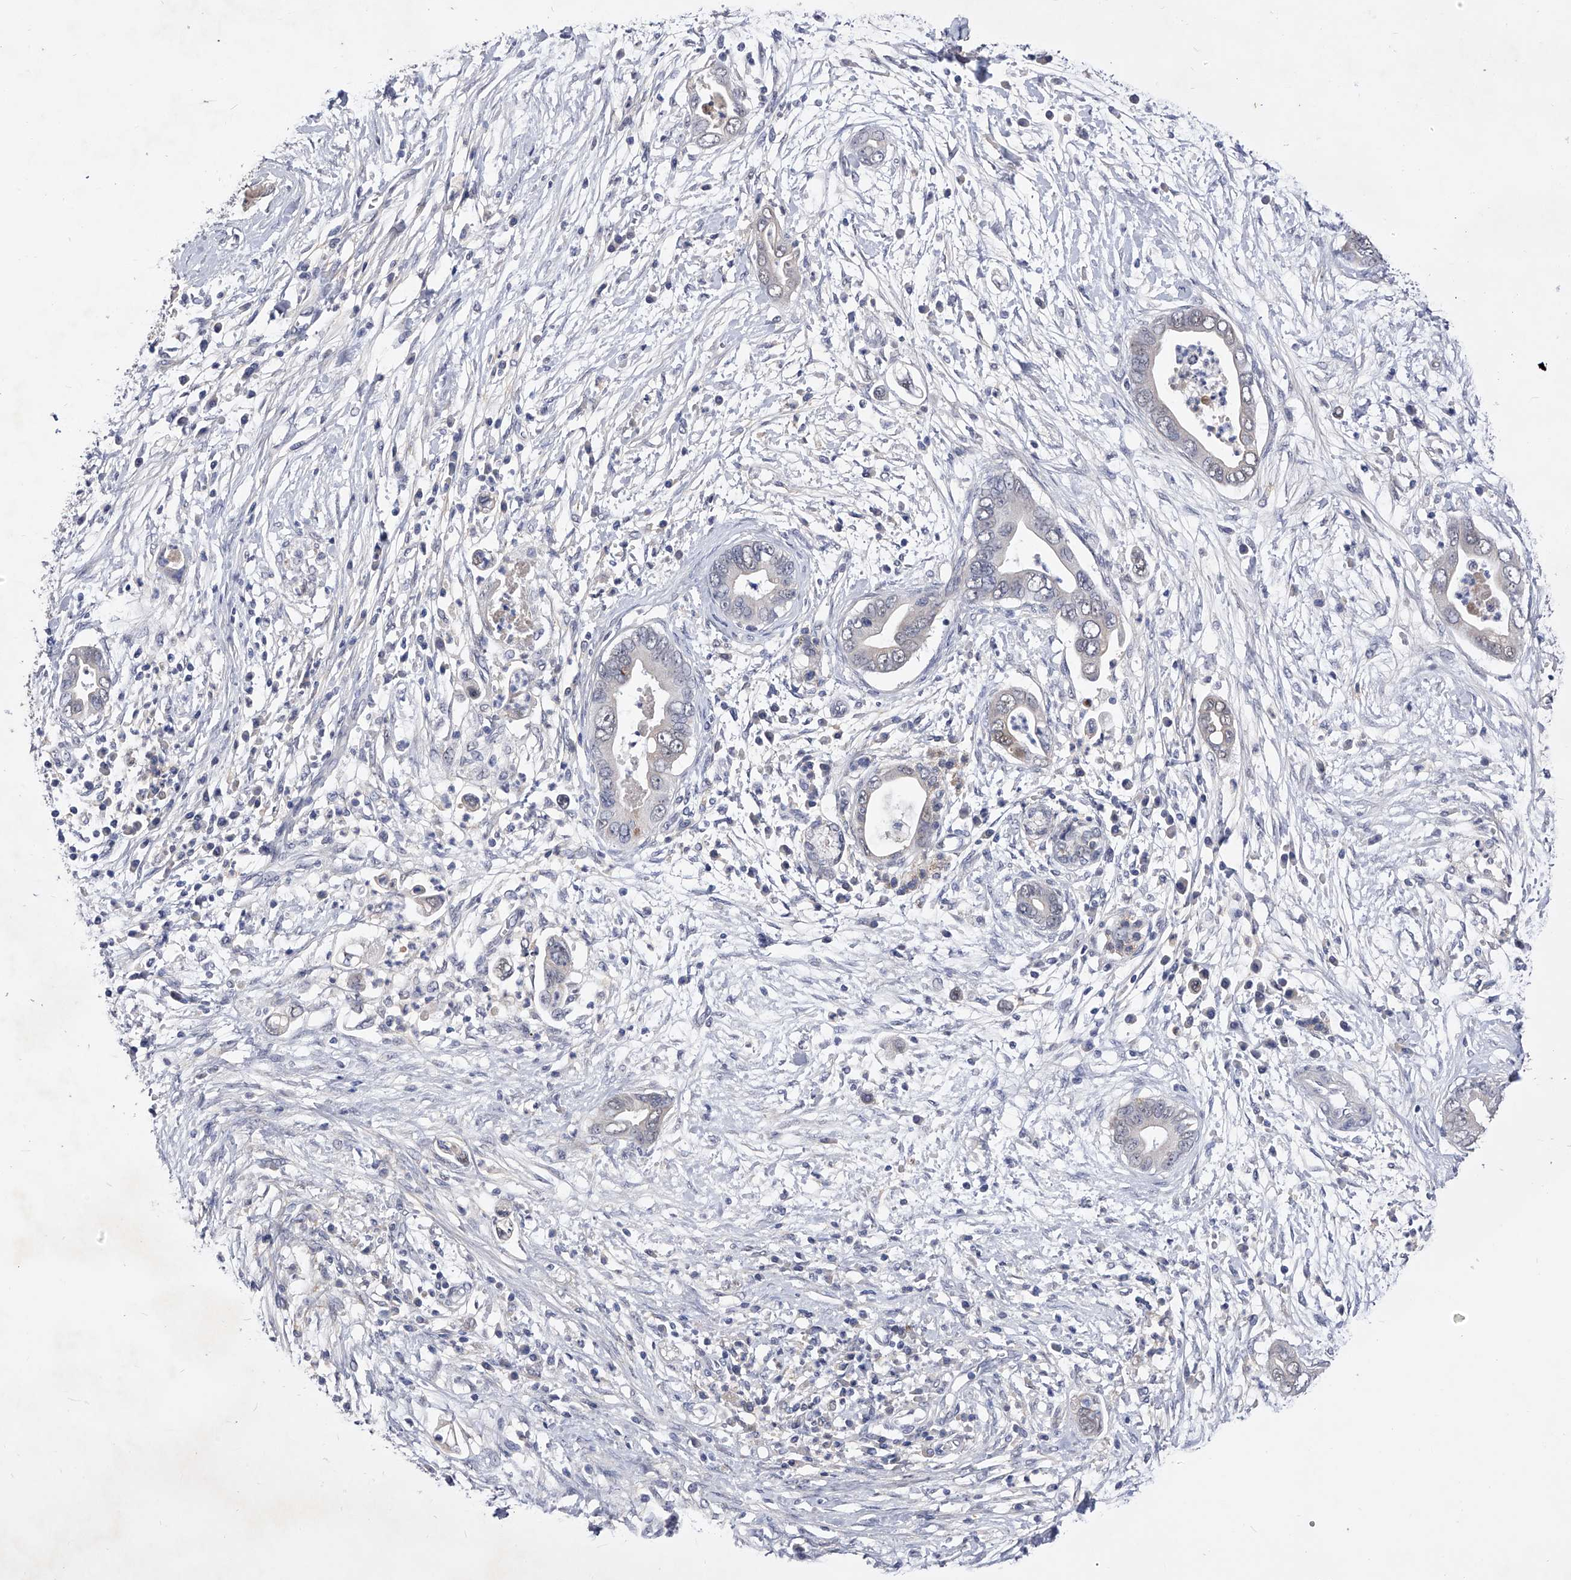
{"staining": {"intensity": "negative", "quantity": "none", "location": "none"}, "tissue": "pancreatic cancer", "cell_type": "Tumor cells", "image_type": "cancer", "snomed": [{"axis": "morphology", "description": "Adenocarcinoma, NOS"}, {"axis": "topography", "description": "Pancreas"}], "caption": "The micrograph displays no significant positivity in tumor cells of adenocarcinoma (pancreatic).", "gene": "ZNF529", "patient": {"sex": "male", "age": 75}}